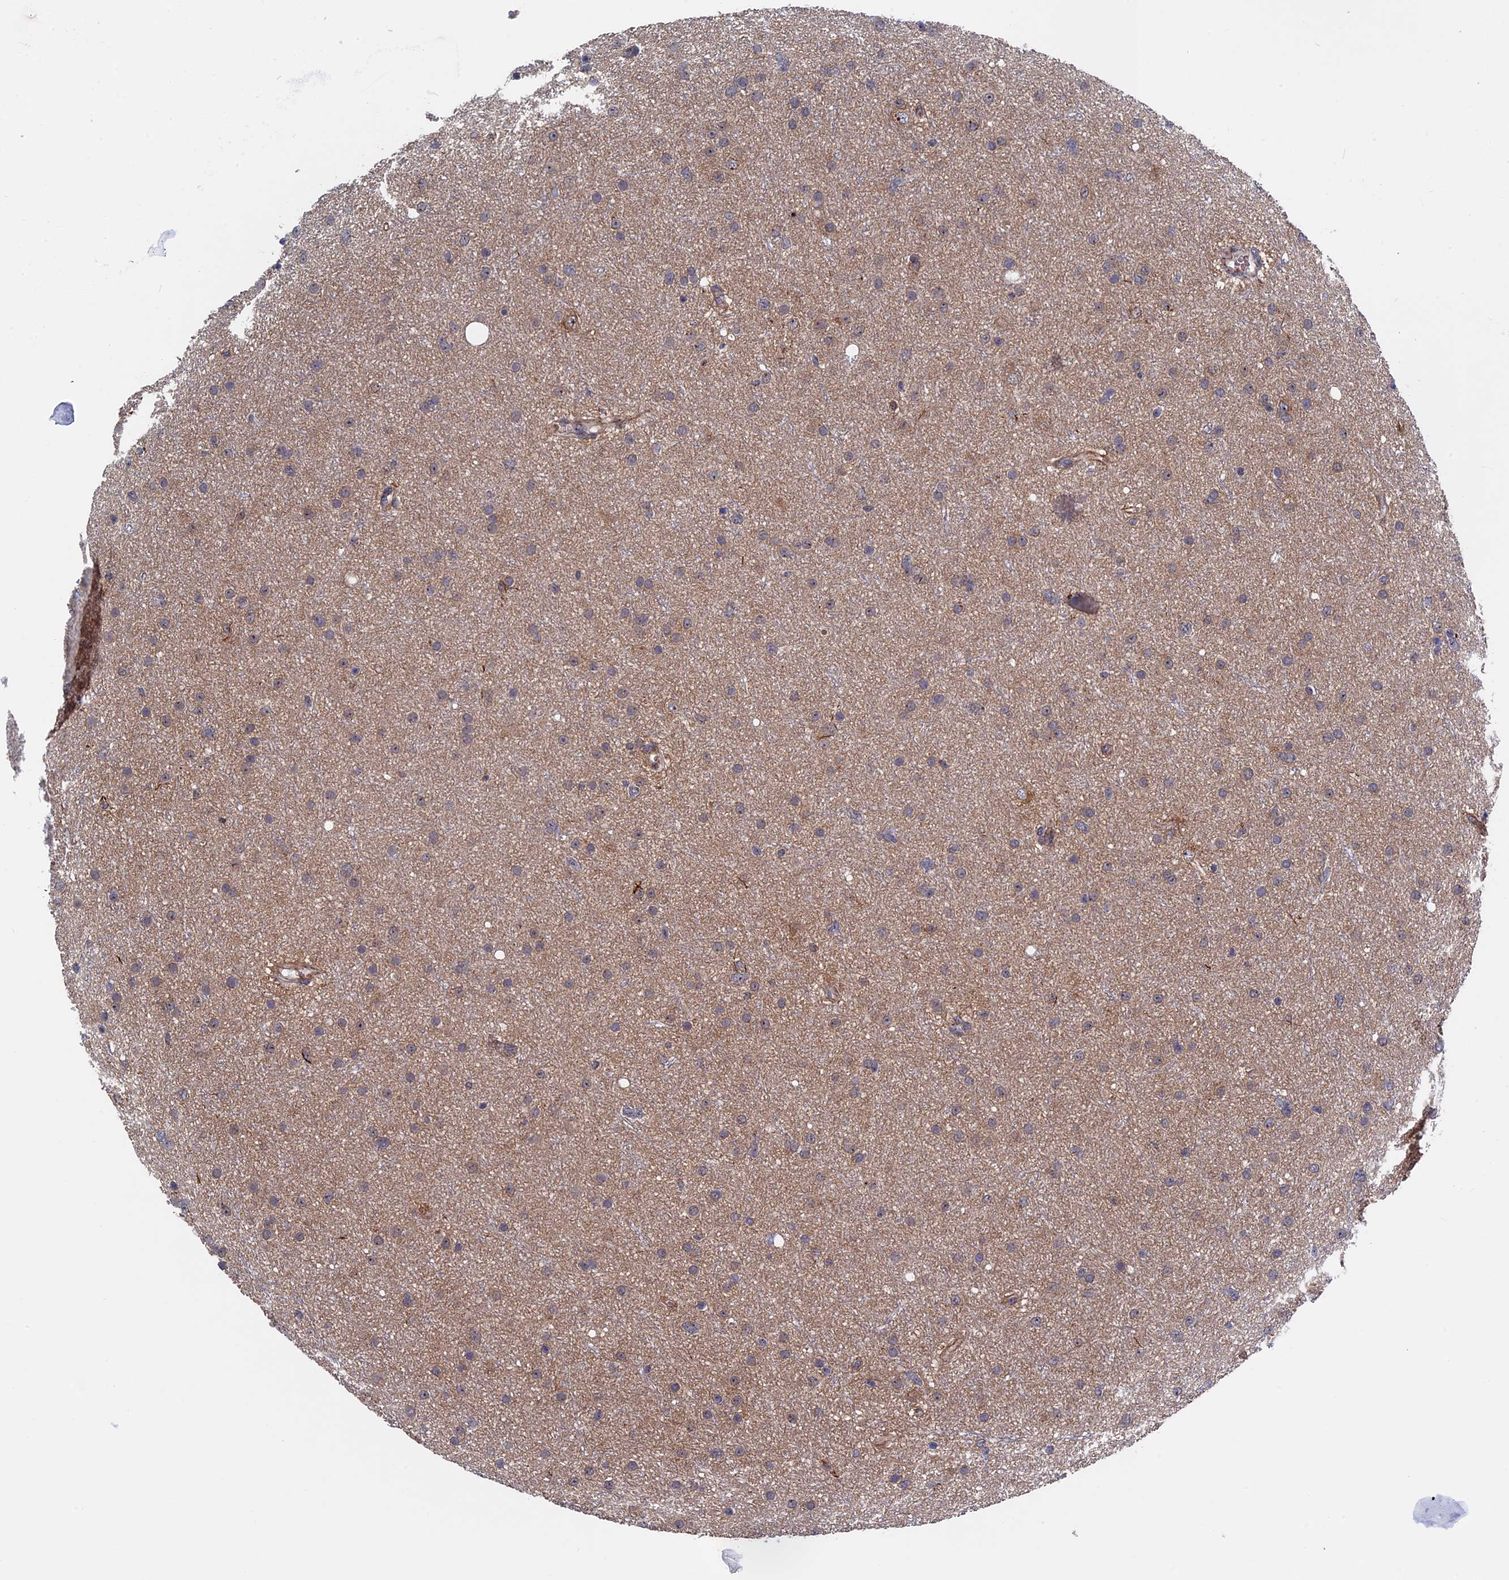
{"staining": {"intensity": "weak", "quantity": "<25%", "location": "cytoplasmic/membranous"}, "tissue": "glioma", "cell_type": "Tumor cells", "image_type": "cancer", "snomed": [{"axis": "morphology", "description": "Glioma, malignant, Low grade"}, {"axis": "topography", "description": "Cerebral cortex"}], "caption": "Protein analysis of glioma exhibits no significant positivity in tumor cells.", "gene": "EXOSC9", "patient": {"sex": "female", "age": 39}}